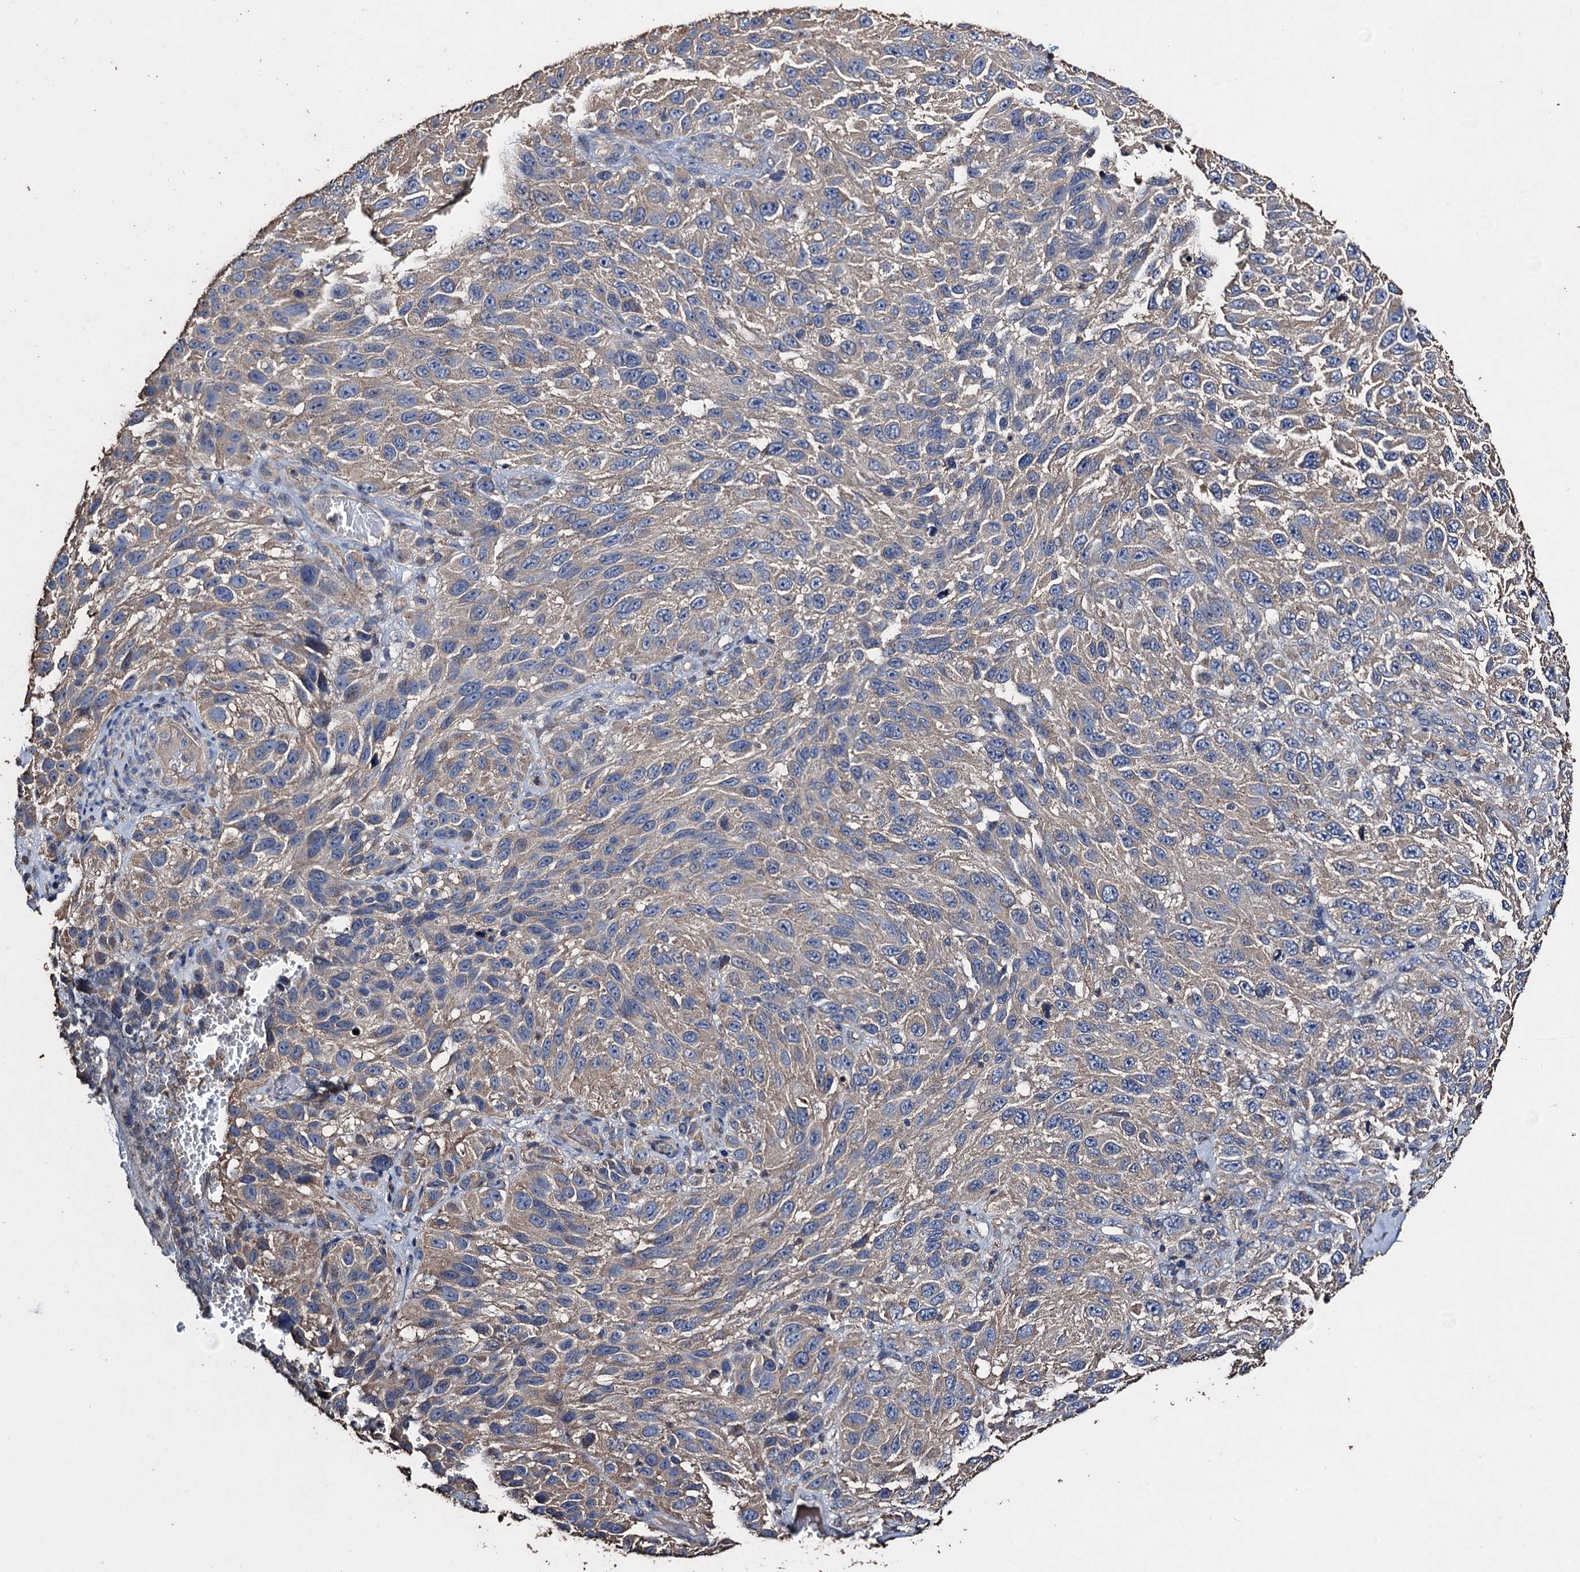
{"staining": {"intensity": "weak", "quantity": "<25%", "location": "cytoplasmic/membranous"}, "tissue": "melanoma", "cell_type": "Tumor cells", "image_type": "cancer", "snomed": [{"axis": "morphology", "description": "Malignant melanoma, NOS"}, {"axis": "topography", "description": "Skin"}], "caption": "Immunohistochemistry (IHC) of melanoma reveals no staining in tumor cells.", "gene": "SCUBE3", "patient": {"sex": "female", "age": 96}}